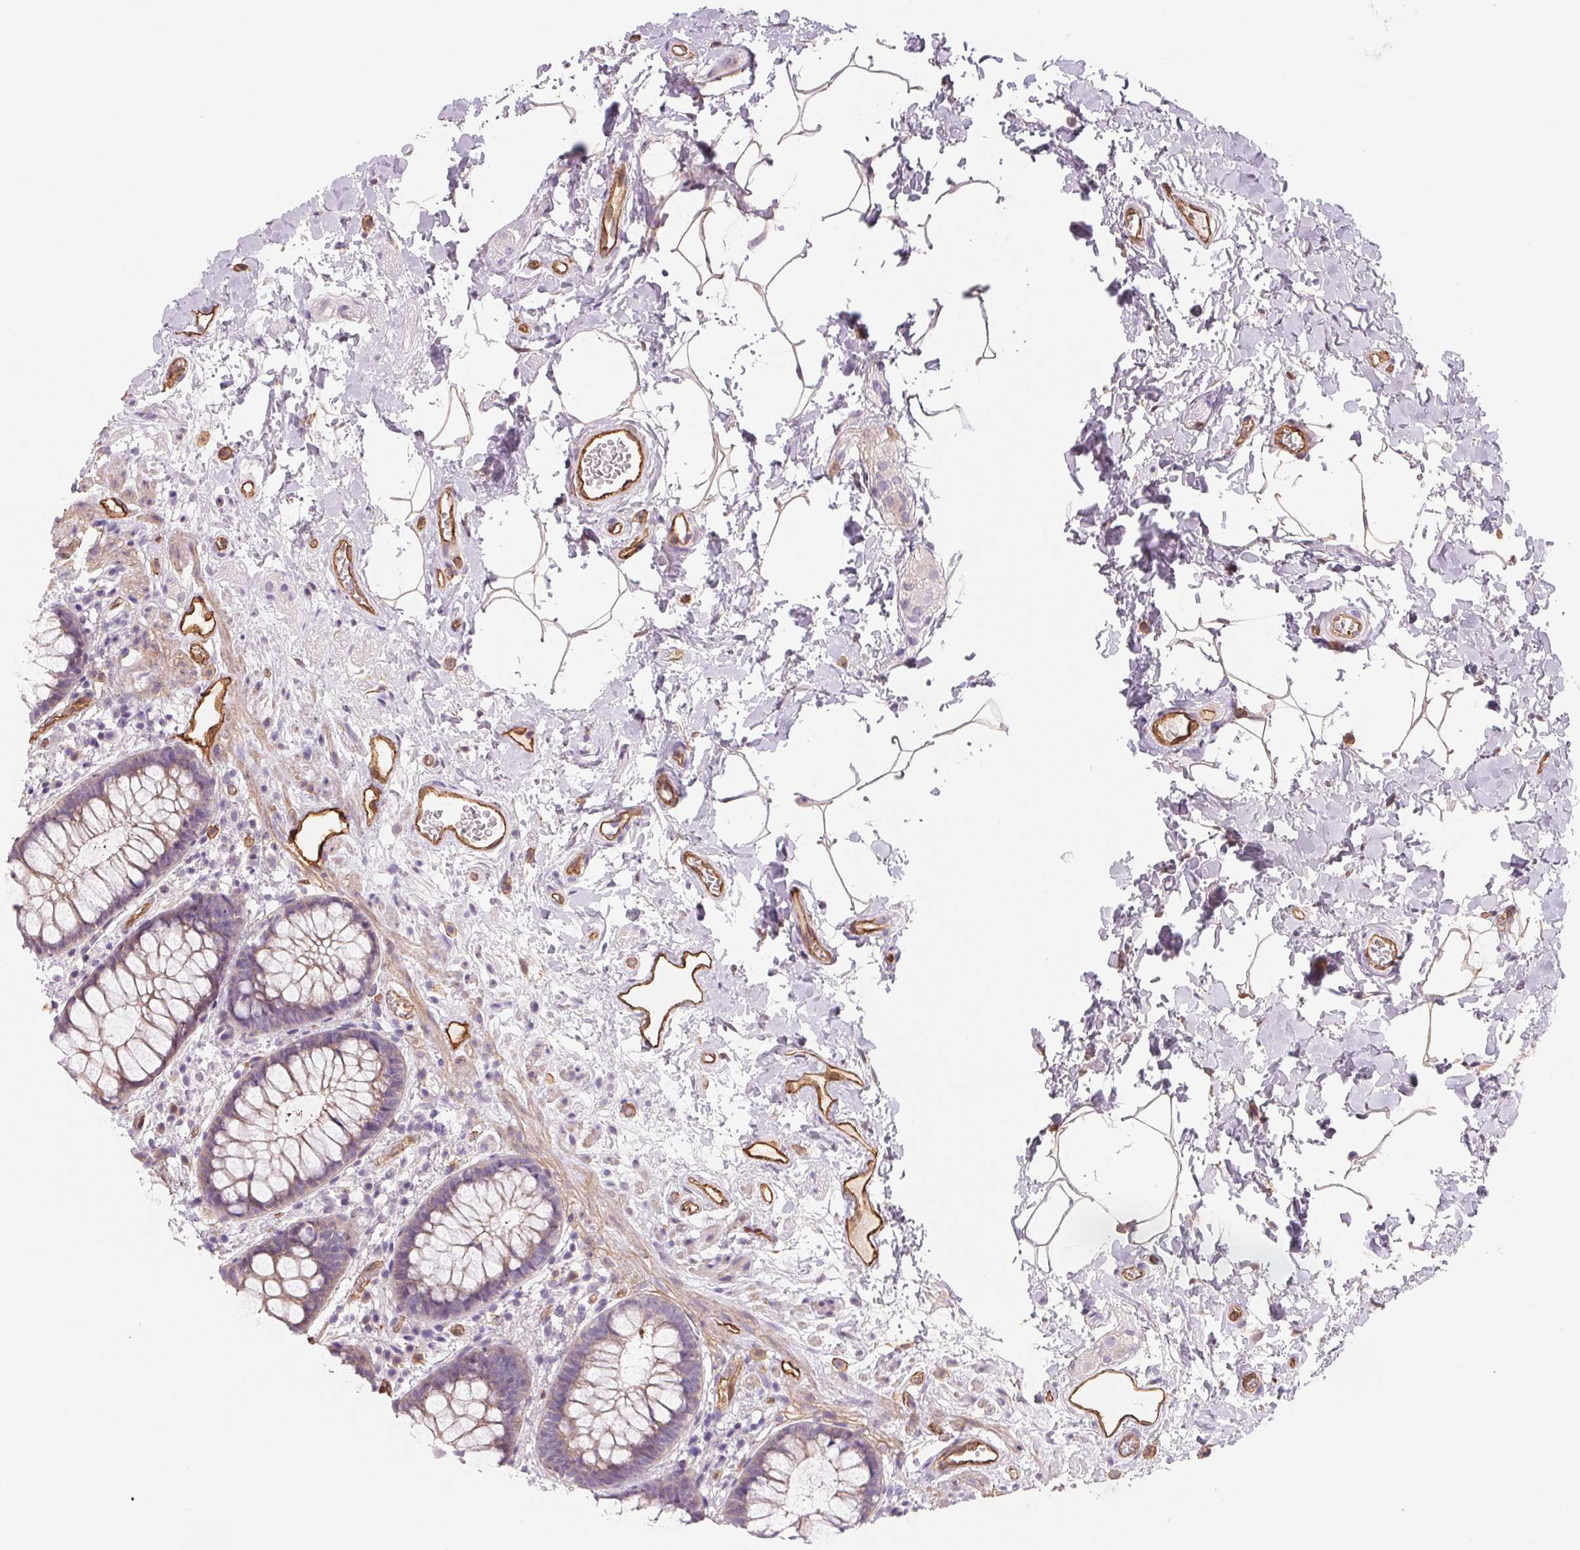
{"staining": {"intensity": "weak", "quantity": "25%-75%", "location": "cytoplasmic/membranous"}, "tissue": "rectum", "cell_type": "Glandular cells", "image_type": "normal", "snomed": [{"axis": "morphology", "description": "Normal tissue, NOS"}, {"axis": "topography", "description": "Rectum"}], "caption": "Immunohistochemical staining of benign human rectum exhibits low levels of weak cytoplasmic/membranous expression in approximately 25%-75% of glandular cells. (IHC, brightfield microscopy, high magnification).", "gene": "ANKRD13B", "patient": {"sex": "female", "age": 62}}